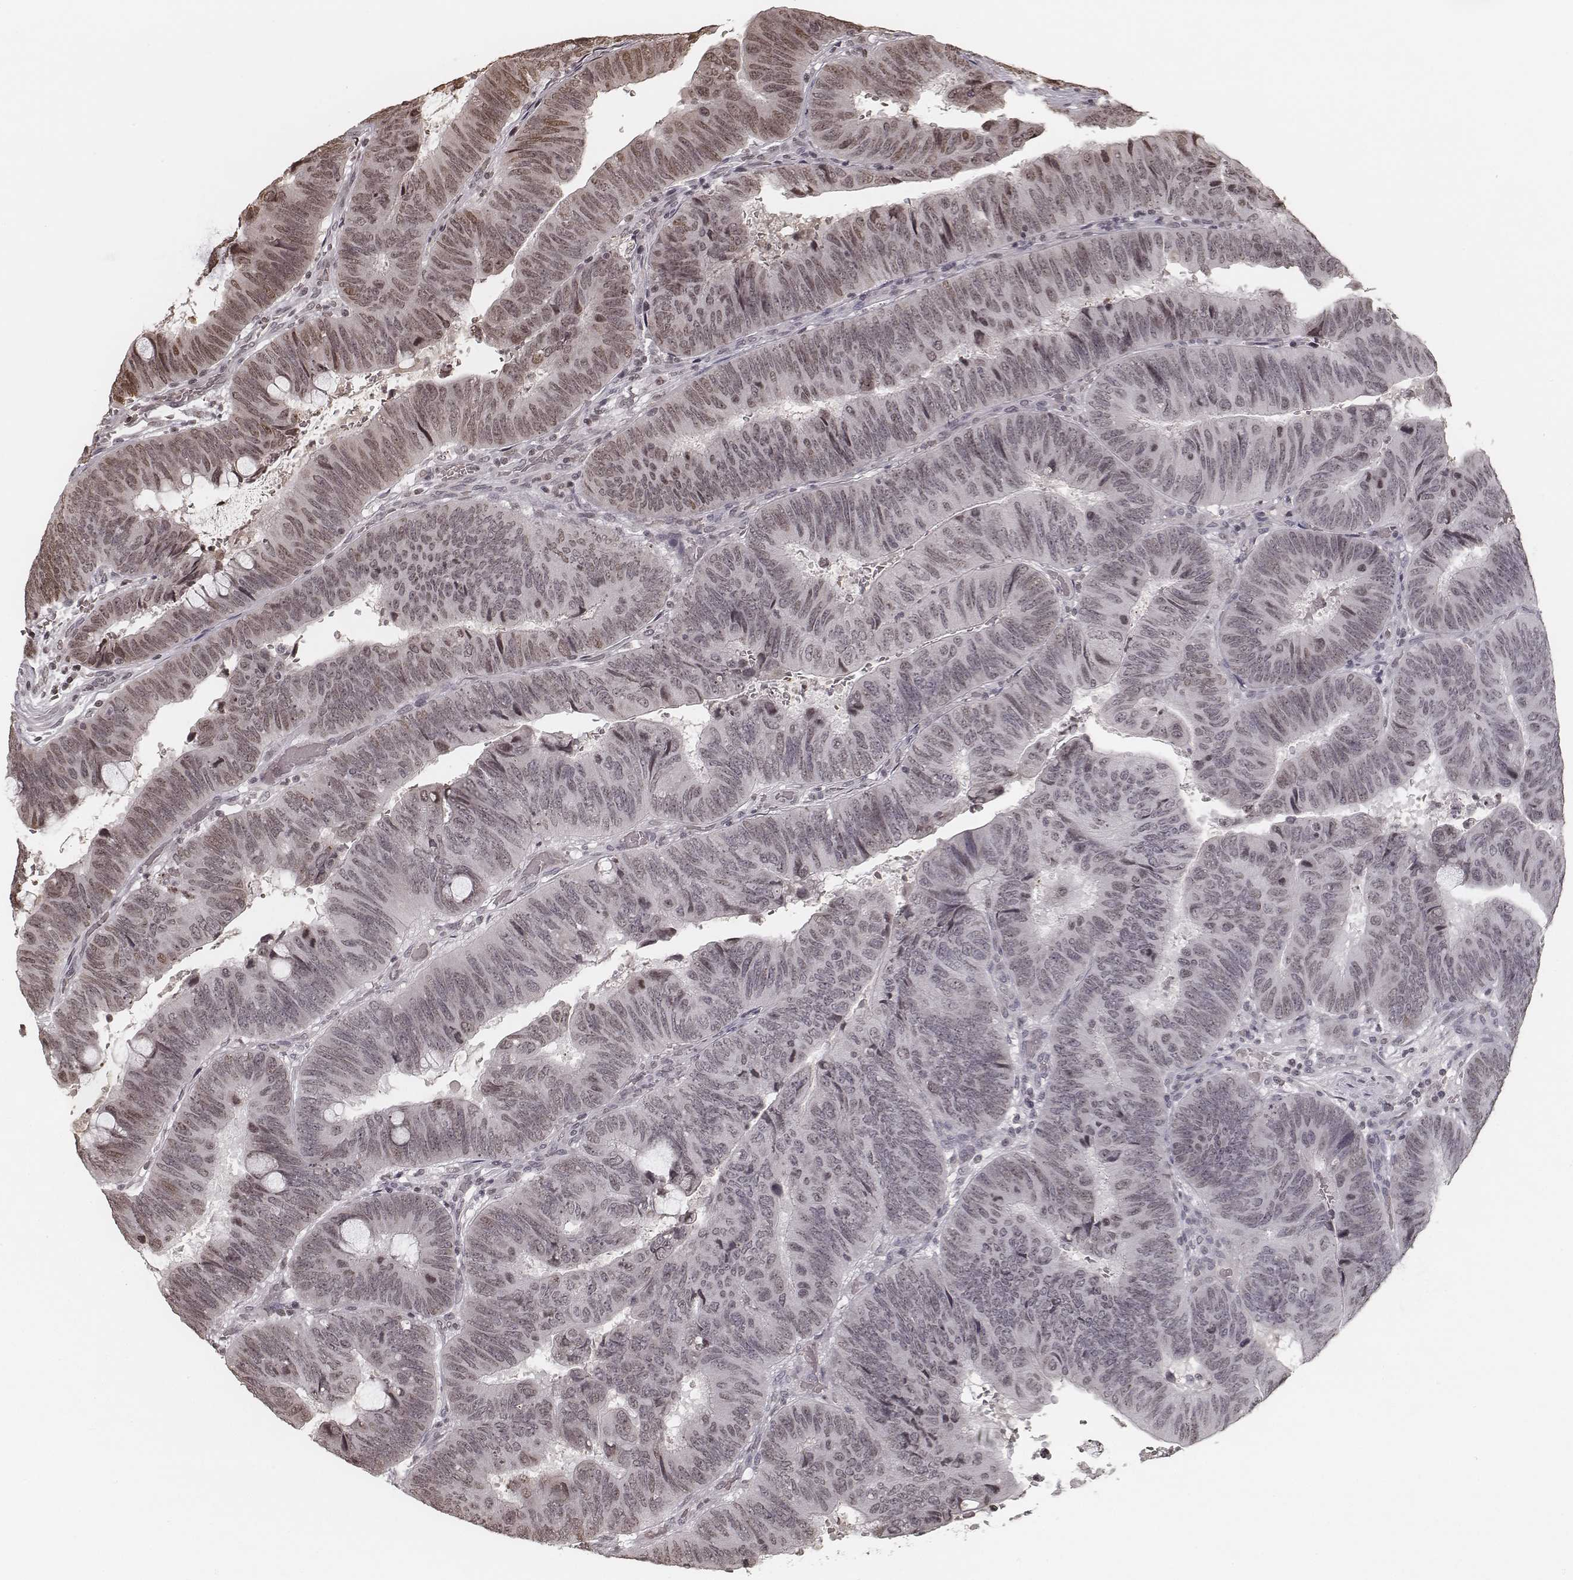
{"staining": {"intensity": "moderate", "quantity": "<25%", "location": "nuclear"}, "tissue": "colorectal cancer", "cell_type": "Tumor cells", "image_type": "cancer", "snomed": [{"axis": "morphology", "description": "Normal tissue, NOS"}, {"axis": "morphology", "description": "Adenocarcinoma, NOS"}, {"axis": "topography", "description": "Rectum"}], "caption": "Brown immunohistochemical staining in colorectal cancer (adenocarcinoma) shows moderate nuclear staining in approximately <25% of tumor cells.", "gene": "HMGA2", "patient": {"sex": "male", "age": 92}}